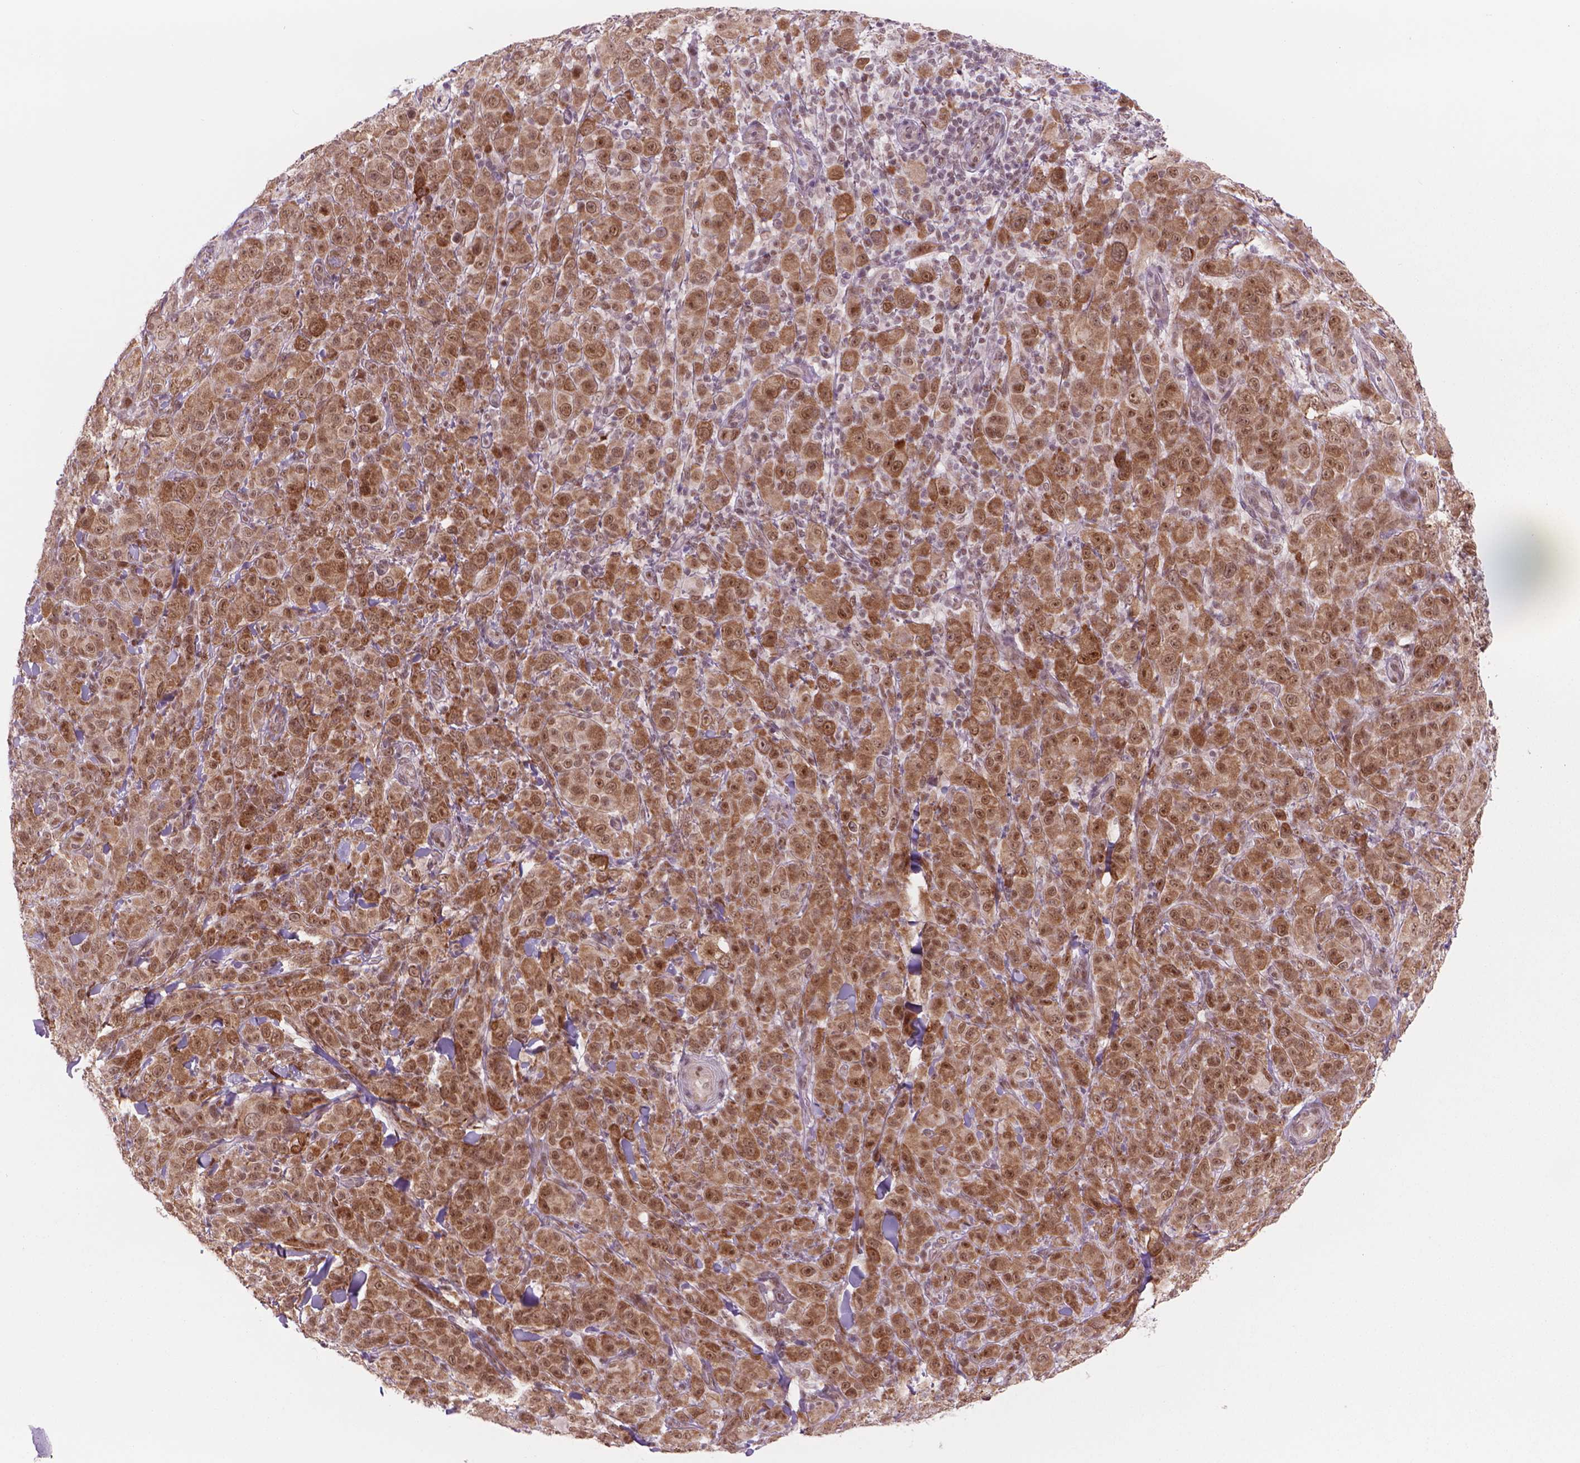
{"staining": {"intensity": "strong", "quantity": ">75%", "location": "cytoplasmic/membranous,nuclear"}, "tissue": "melanoma", "cell_type": "Tumor cells", "image_type": "cancer", "snomed": [{"axis": "morphology", "description": "Malignant melanoma, NOS"}, {"axis": "topography", "description": "Skin"}], "caption": "Immunohistochemical staining of human melanoma shows high levels of strong cytoplasmic/membranous and nuclear protein positivity in about >75% of tumor cells.", "gene": "POLR3D", "patient": {"sex": "female", "age": 87}}